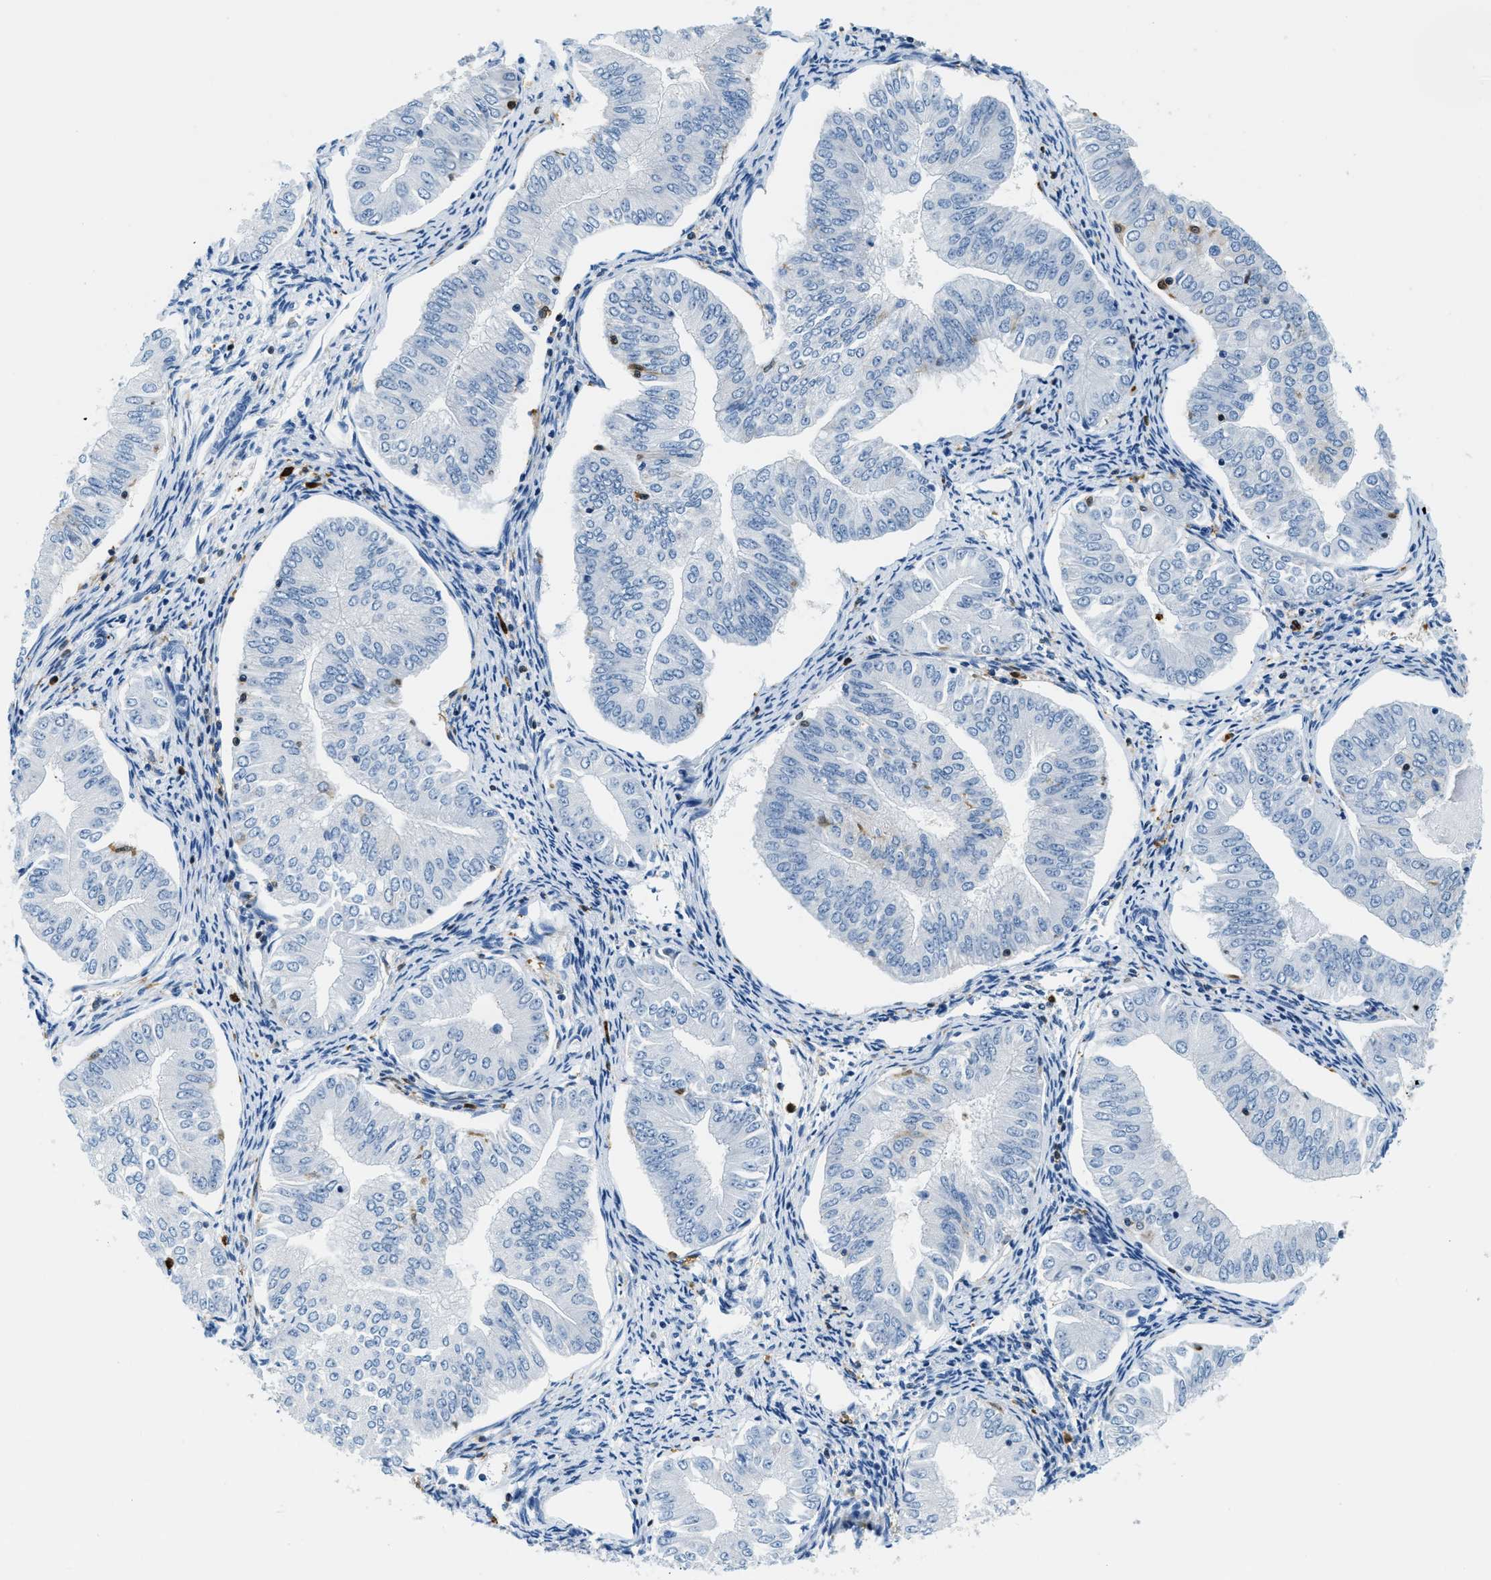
{"staining": {"intensity": "negative", "quantity": "none", "location": "none"}, "tissue": "endometrial cancer", "cell_type": "Tumor cells", "image_type": "cancer", "snomed": [{"axis": "morphology", "description": "Normal tissue, NOS"}, {"axis": "morphology", "description": "Adenocarcinoma, NOS"}, {"axis": "topography", "description": "Endometrium"}], "caption": "High power microscopy image of an IHC image of endometrial cancer, revealing no significant expression in tumor cells. (DAB (3,3'-diaminobenzidine) immunohistochemistry (IHC), high magnification).", "gene": "CAPG", "patient": {"sex": "female", "age": 53}}